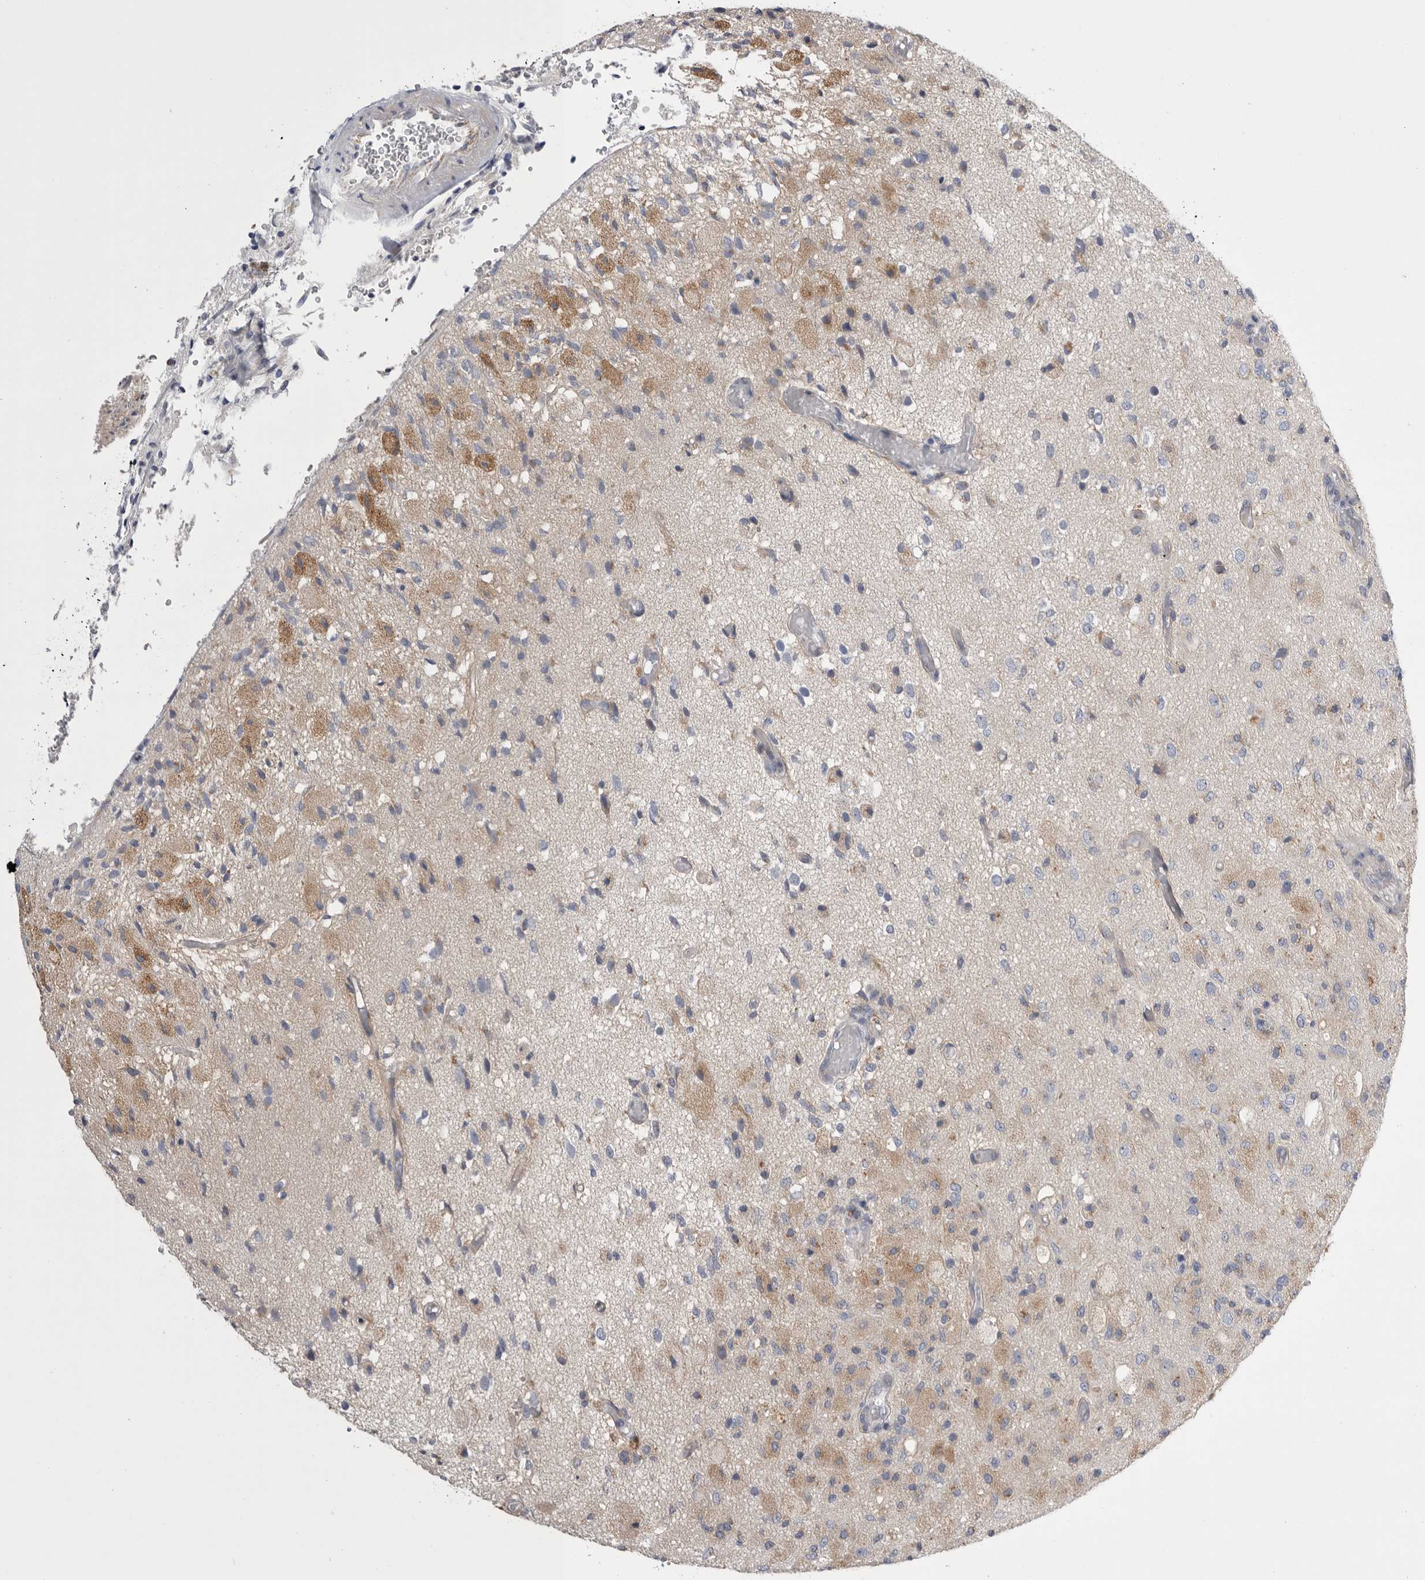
{"staining": {"intensity": "weak", "quantity": "25%-75%", "location": "cytoplasmic/membranous"}, "tissue": "glioma", "cell_type": "Tumor cells", "image_type": "cancer", "snomed": [{"axis": "morphology", "description": "Normal tissue, NOS"}, {"axis": "morphology", "description": "Glioma, malignant, High grade"}, {"axis": "topography", "description": "Cerebral cortex"}], "caption": "Immunohistochemistry (IHC) micrograph of neoplastic tissue: human high-grade glioma (malignant) stained using IHC reveals low levels of weak protein expression localized specifically in the cytoplasmic/membranous of tumor cells, appearing as a cytoplasmic/membranous brown color.", "gene": "CCDC126", "patient": {"sex": "male", "age": 77}}